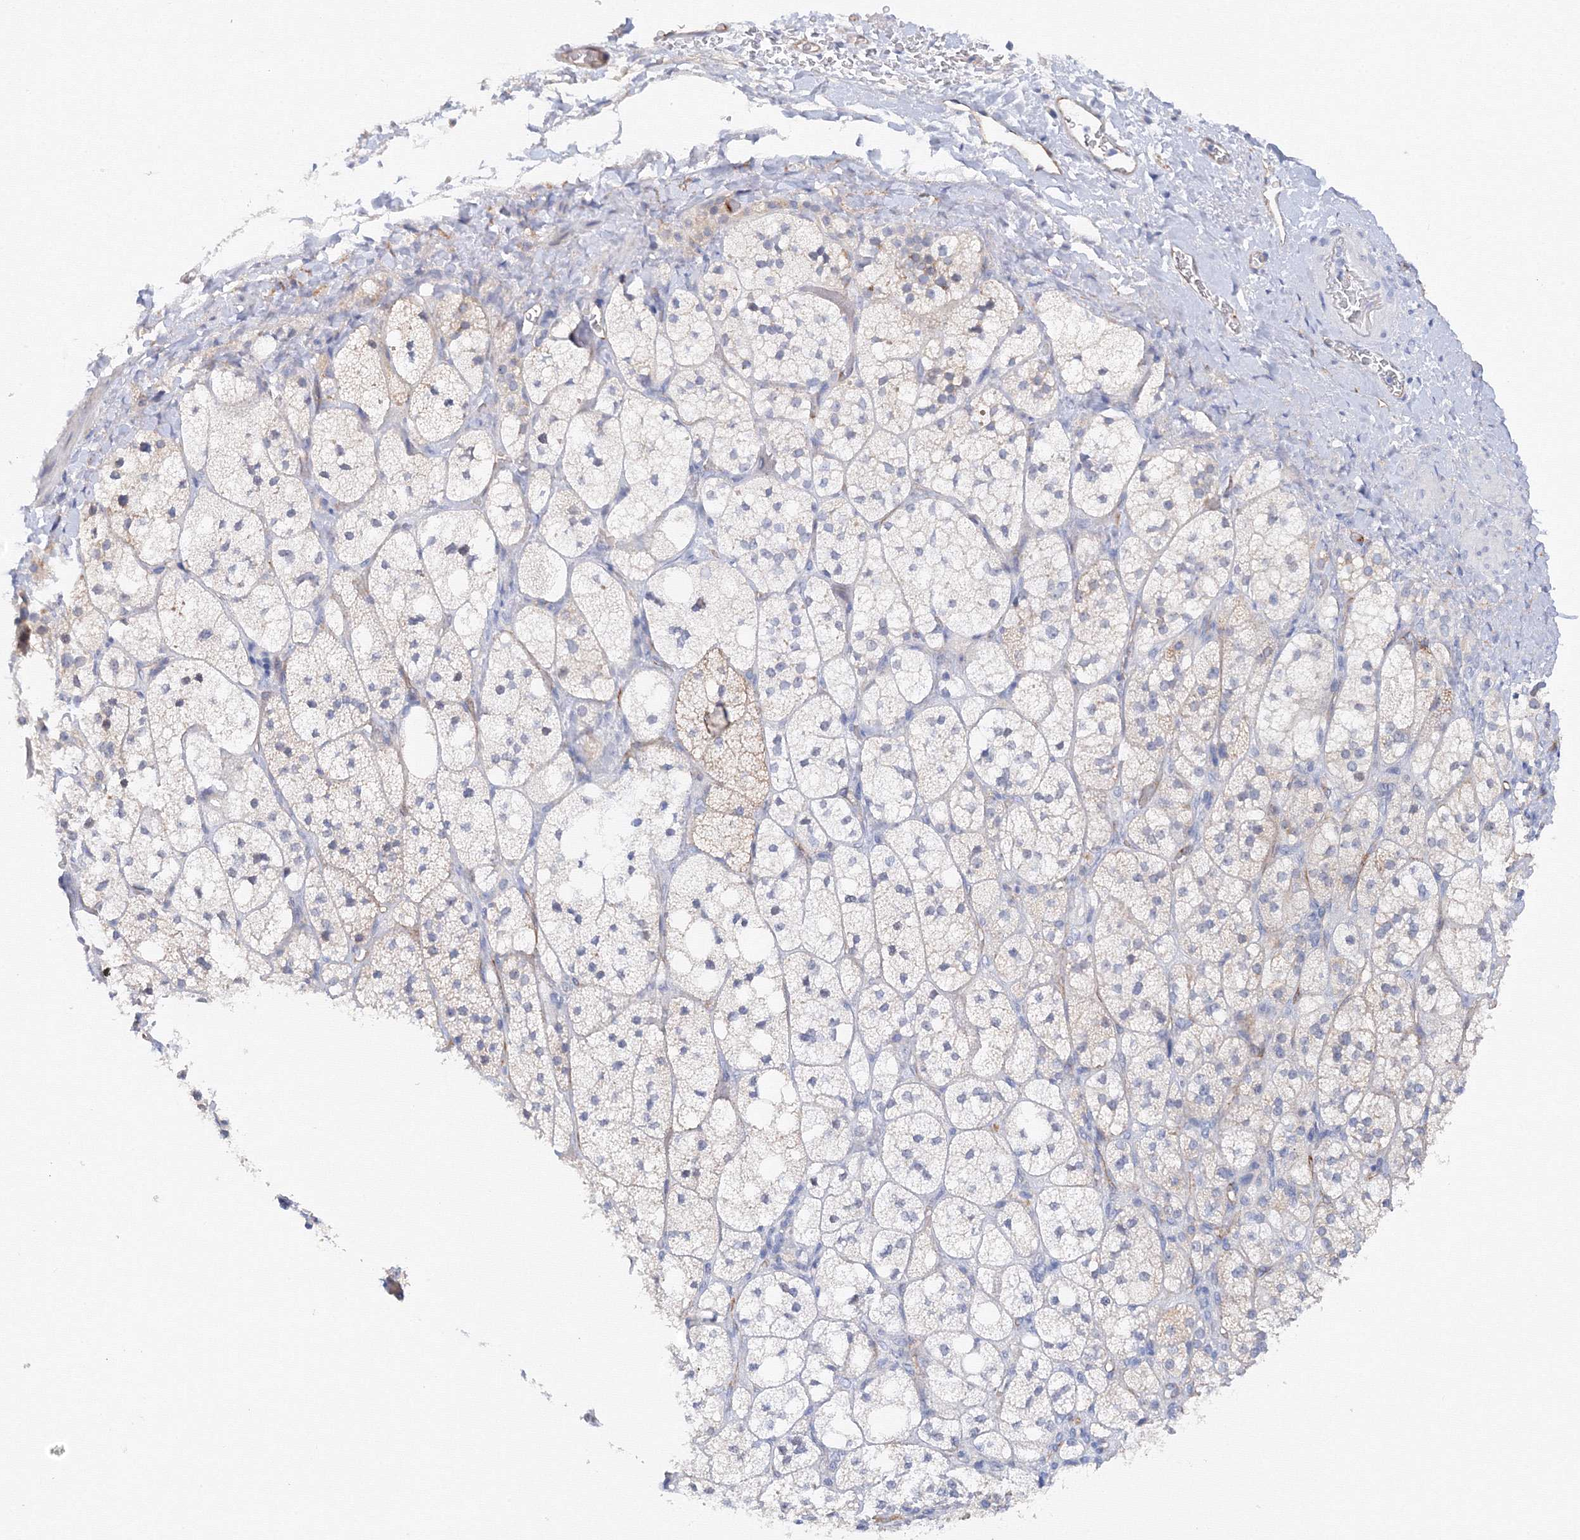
{"staining": {"intensity": "moderate", "quantity": "<25%", "location": "cytoplasmic/membranous"}, "tissue": "adrenal gland", "cell_type": "Glandular cells", "image_type": "normal", "snomed": [{"axis": "morphology", "description": "Normal tissue, NOS"}, {"axis": "topography", "description": "Adrenal gland"}], "caption": "Protein expression analysis of unremarkable adrenal gland exhibits moderate cytoplasmic/membranous positivity in approximately <25% of glandular cells.", "gene": "TAMM41", "patient": {"sex": "male", "age": 61}}